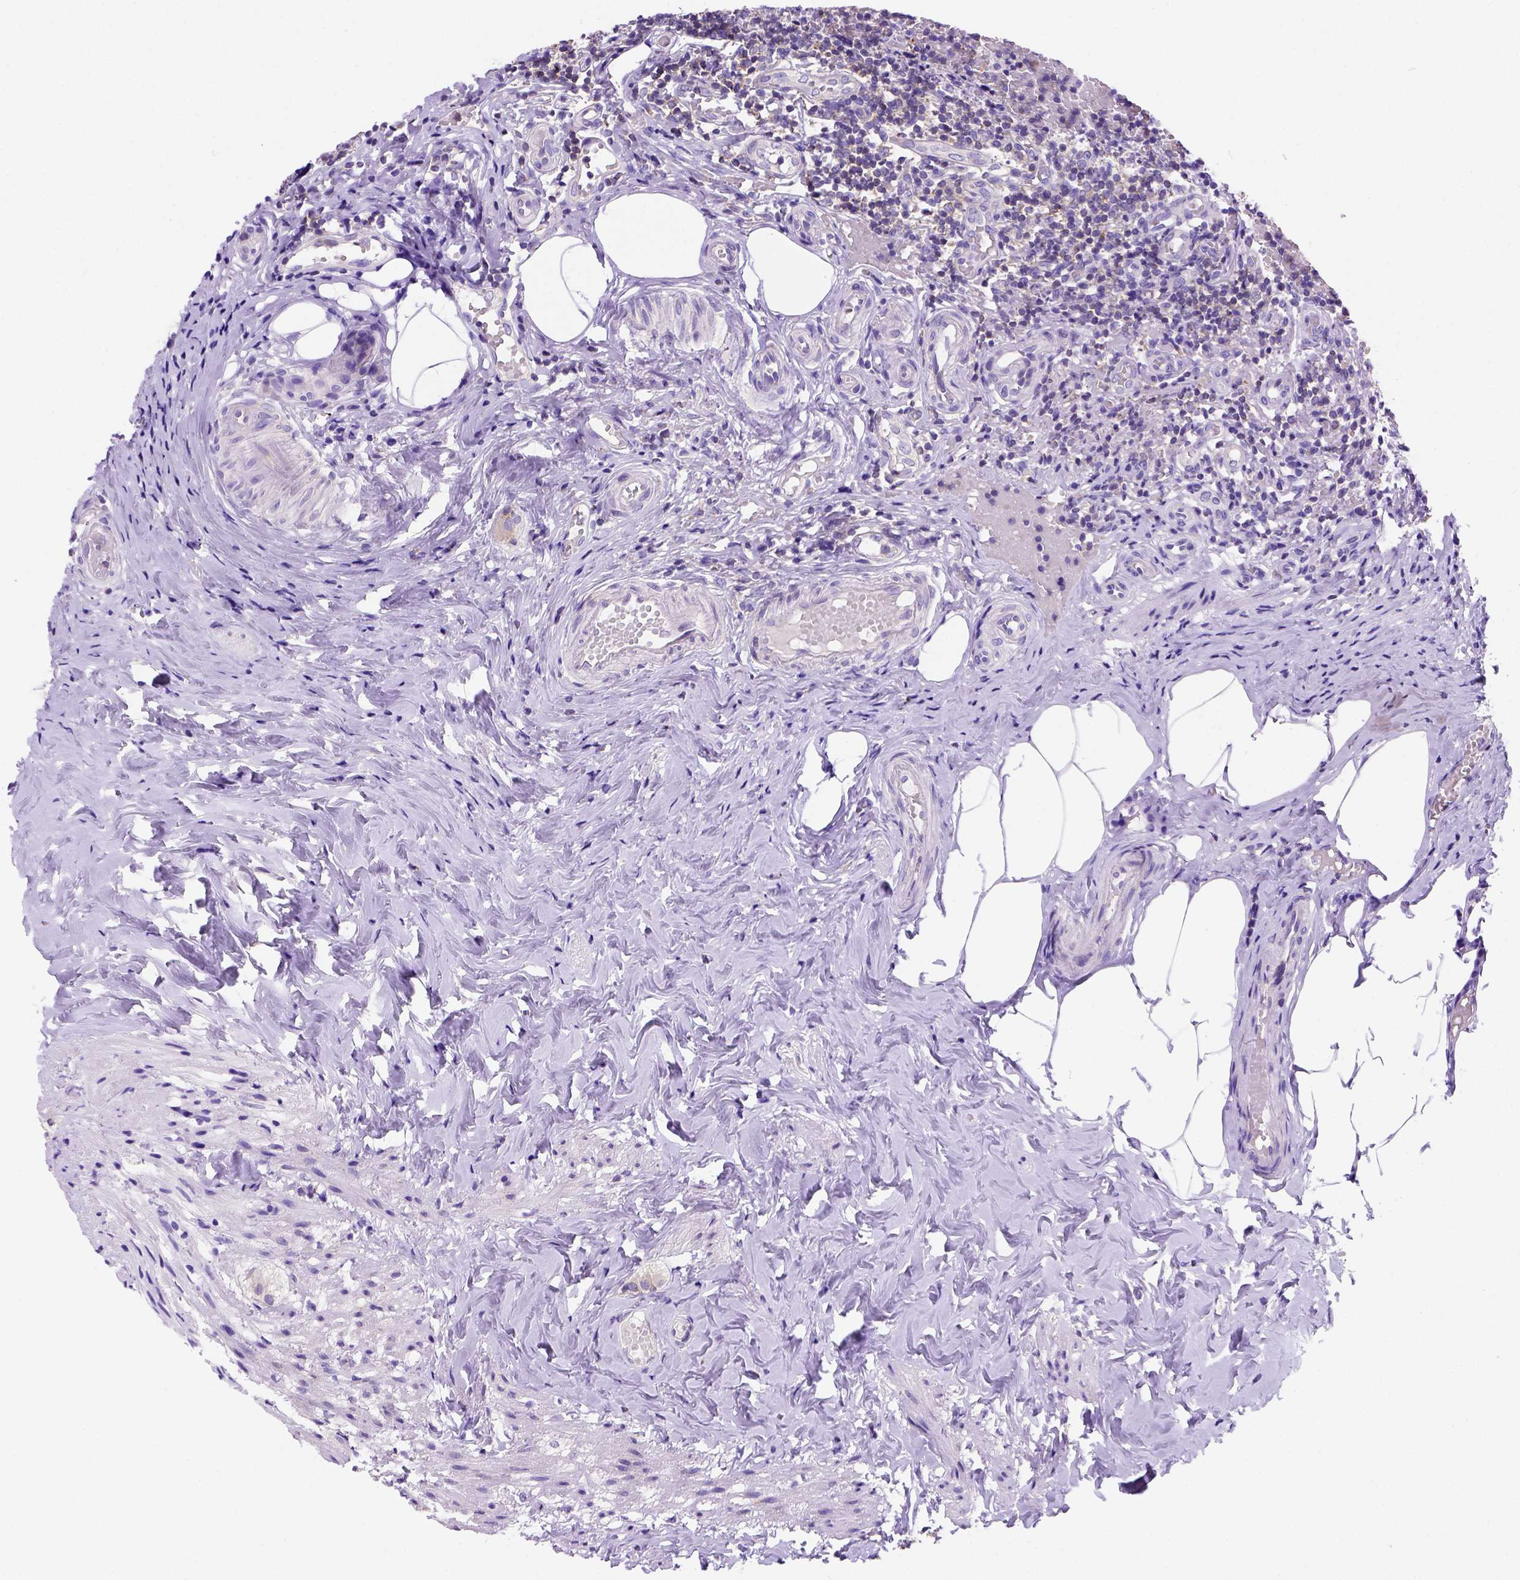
{"staining": {"intensity": "negative", "quantity": "none", "location": "none"}, "tissue": "appendix", "cell_type": "Glandular cells", "image_type": "normal", "snomed": [{"axis": "morphology", "description": "Normal tissue, NOS"}, {"axis": "topography", "description": "Appendix"}], "caption": "This is a photomicrograph of immunohistochemistry (IHC) staining of benign appendix, which shows no expression in glandular cells. (DAB (3,3'-diaminobenzidine) immunohistochemistry (IHC) visualized using brightfield microscopy, high magnification).", "gene": "FOXI1", "patient": {"sex": "female", "age": 32}}